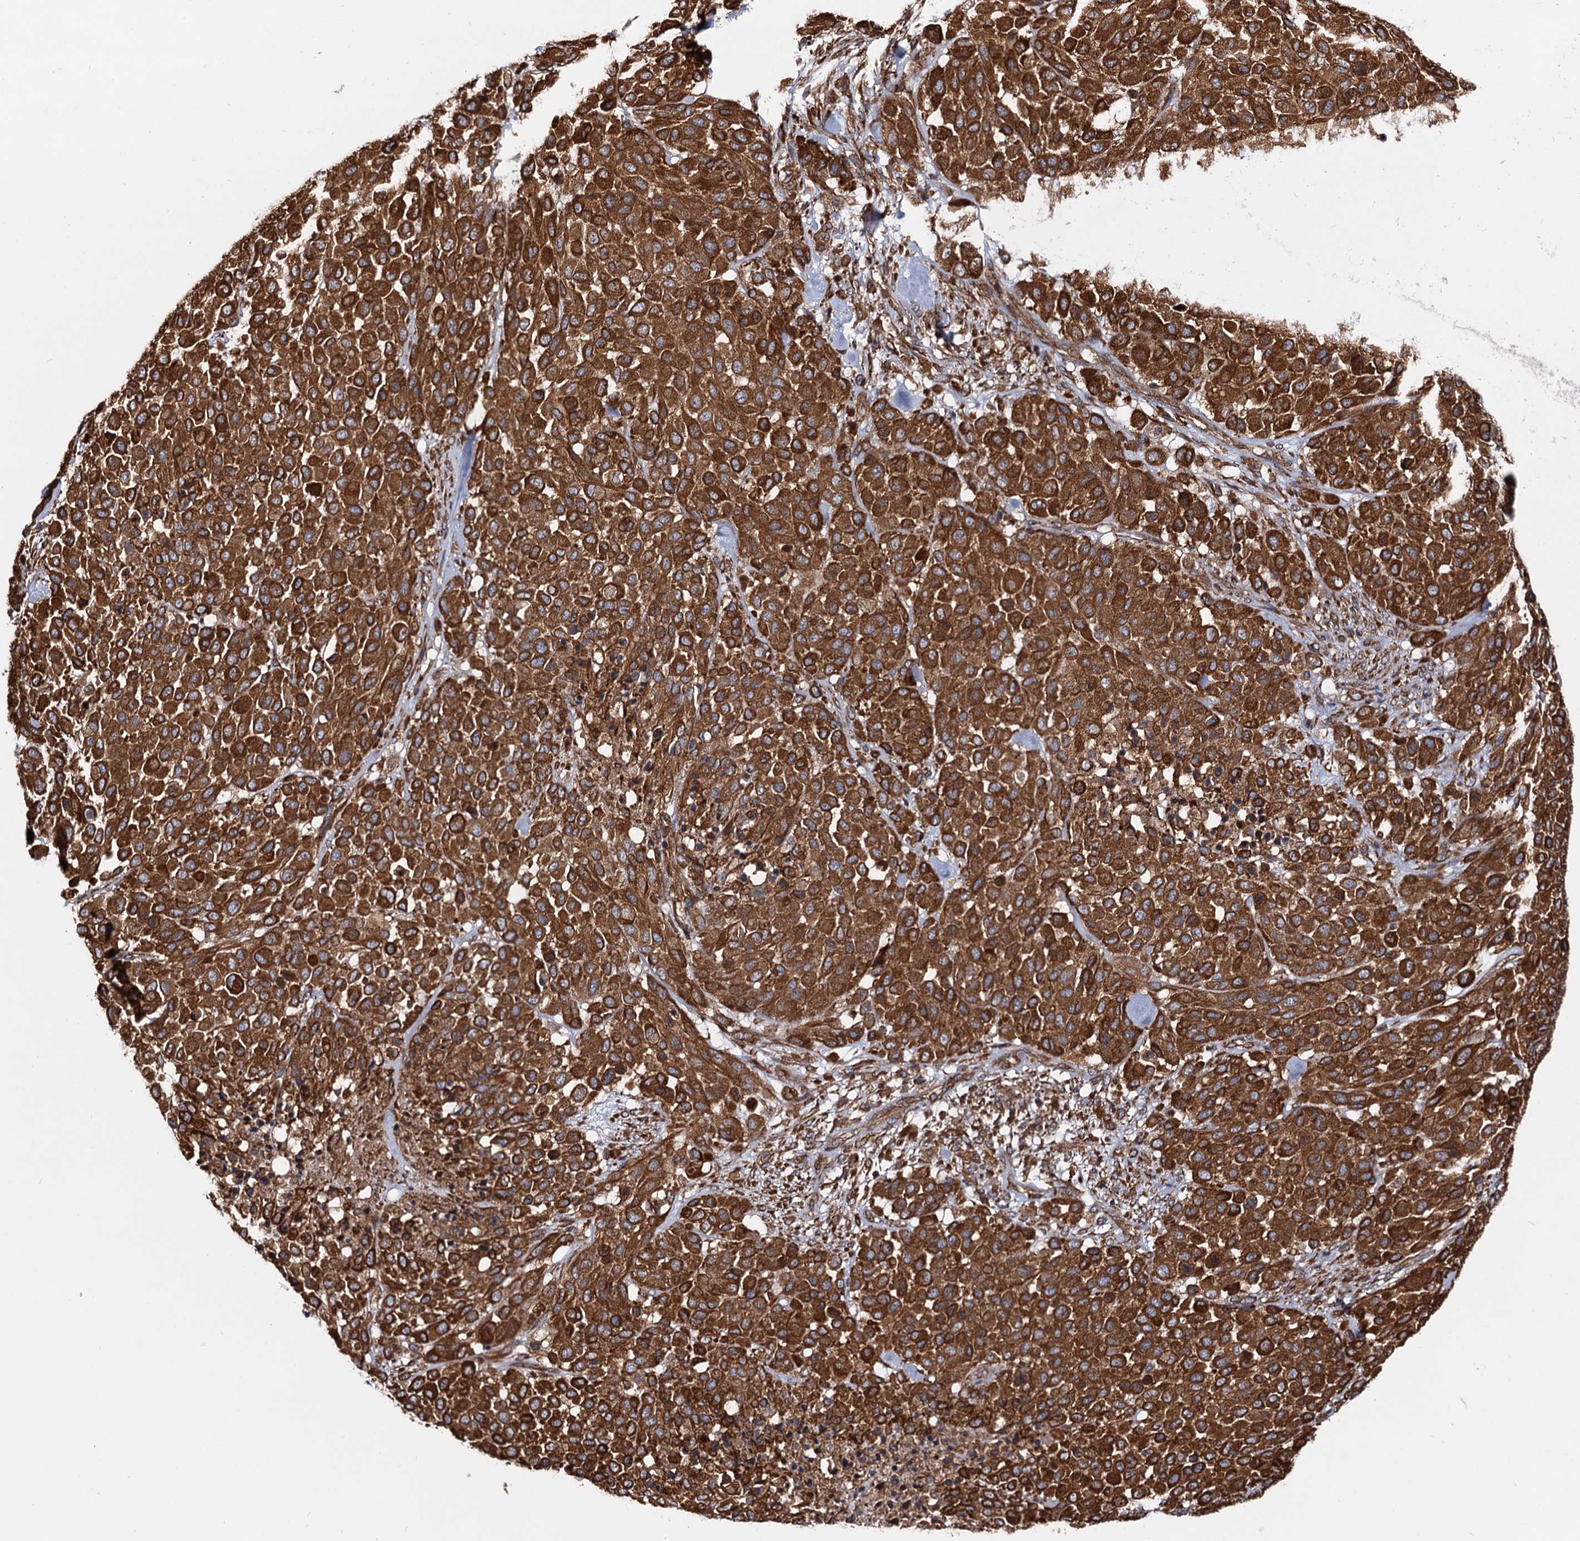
{"staining": {"intensity": "strong", "quantity": ">75%", "location": "cytoplasmic/membranous"}, "tissue": "melanoma", "cell_type": "Tumor cells", "image_type": "cancer", "snomed": [{"axis": "morphology", "description": "Malignant melanoma, Metastatic site"}, {"axis": "topography", "description": "Skin"}], "caption": "This photomicrograph displays malignant melanoma (metastatic site) stained with immunohistochemistry (IHC) to label a protein in brown. The cytoplasmic/membranous of tumor cells show strong positivity for the protein. Nuclei are counter-stained blue.", "gene": "CIP2A", "patient": {"sex": "female", "age": 81}}